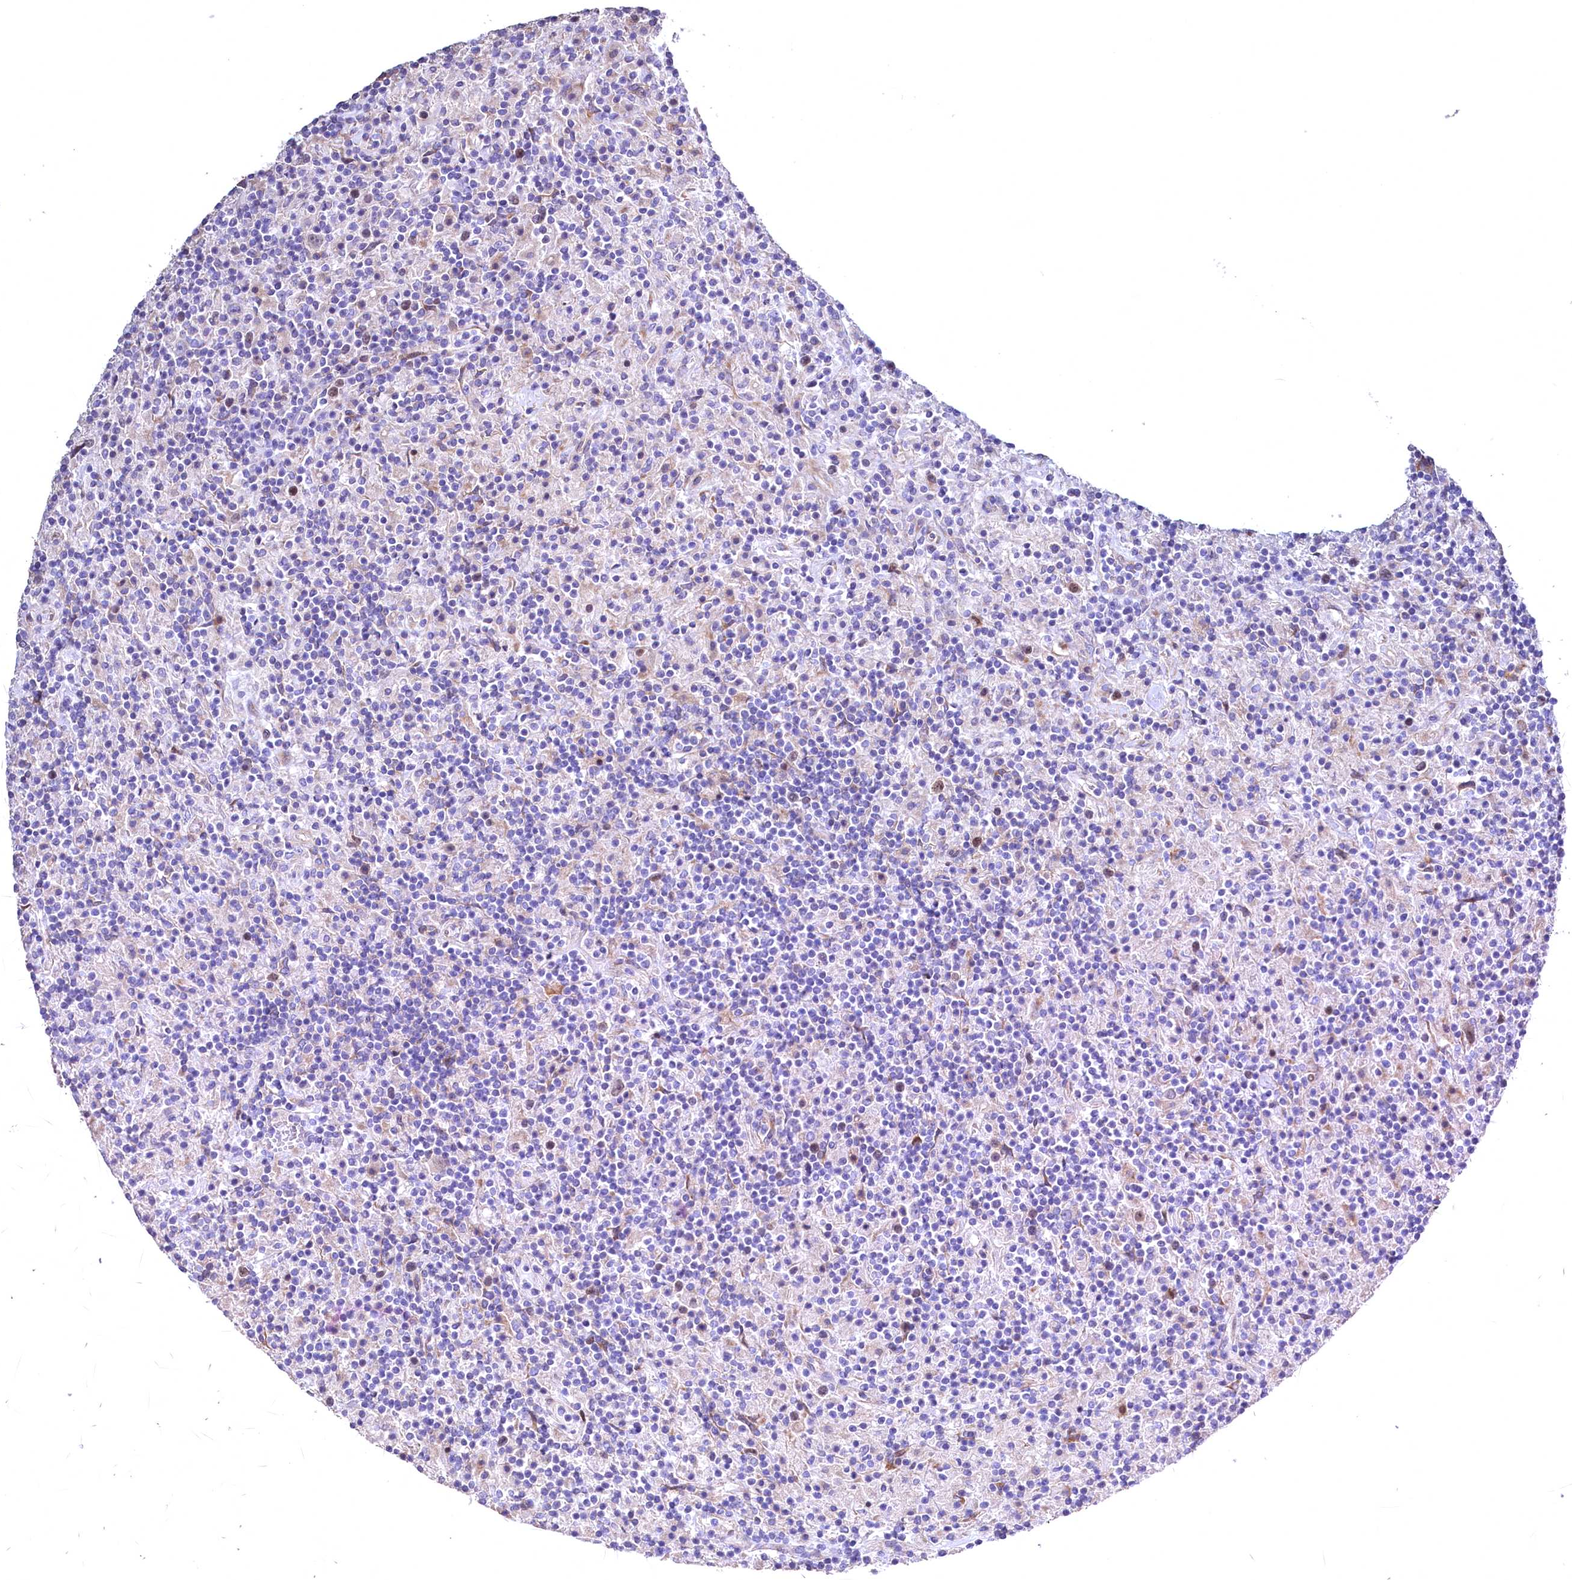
{"staining": {"intensity": "moderate", "quantity": "25%-75%", "location": "nuclear"}, "tissue": "lymphoma", "cell_type": "Tumor cells", "image_type": "cancer", "snomed": [{"axis": "morphology", "description": "Hodgkin's disease, NOS"}, {"axis": "topography", "description": "Lymph node"}], "caption": "A high-resolution image shows IHC staining of lymphoma, which exhibits moderate nuclear expression in approximately 25%-75% of tumor cells. The staining is performed using DAB brown chromogen to label protein expression. The nuclei are counter-stained blue using hematoxylin.", "gene": "WNT8A", "patient": {"sex": "male", "age": 70}}